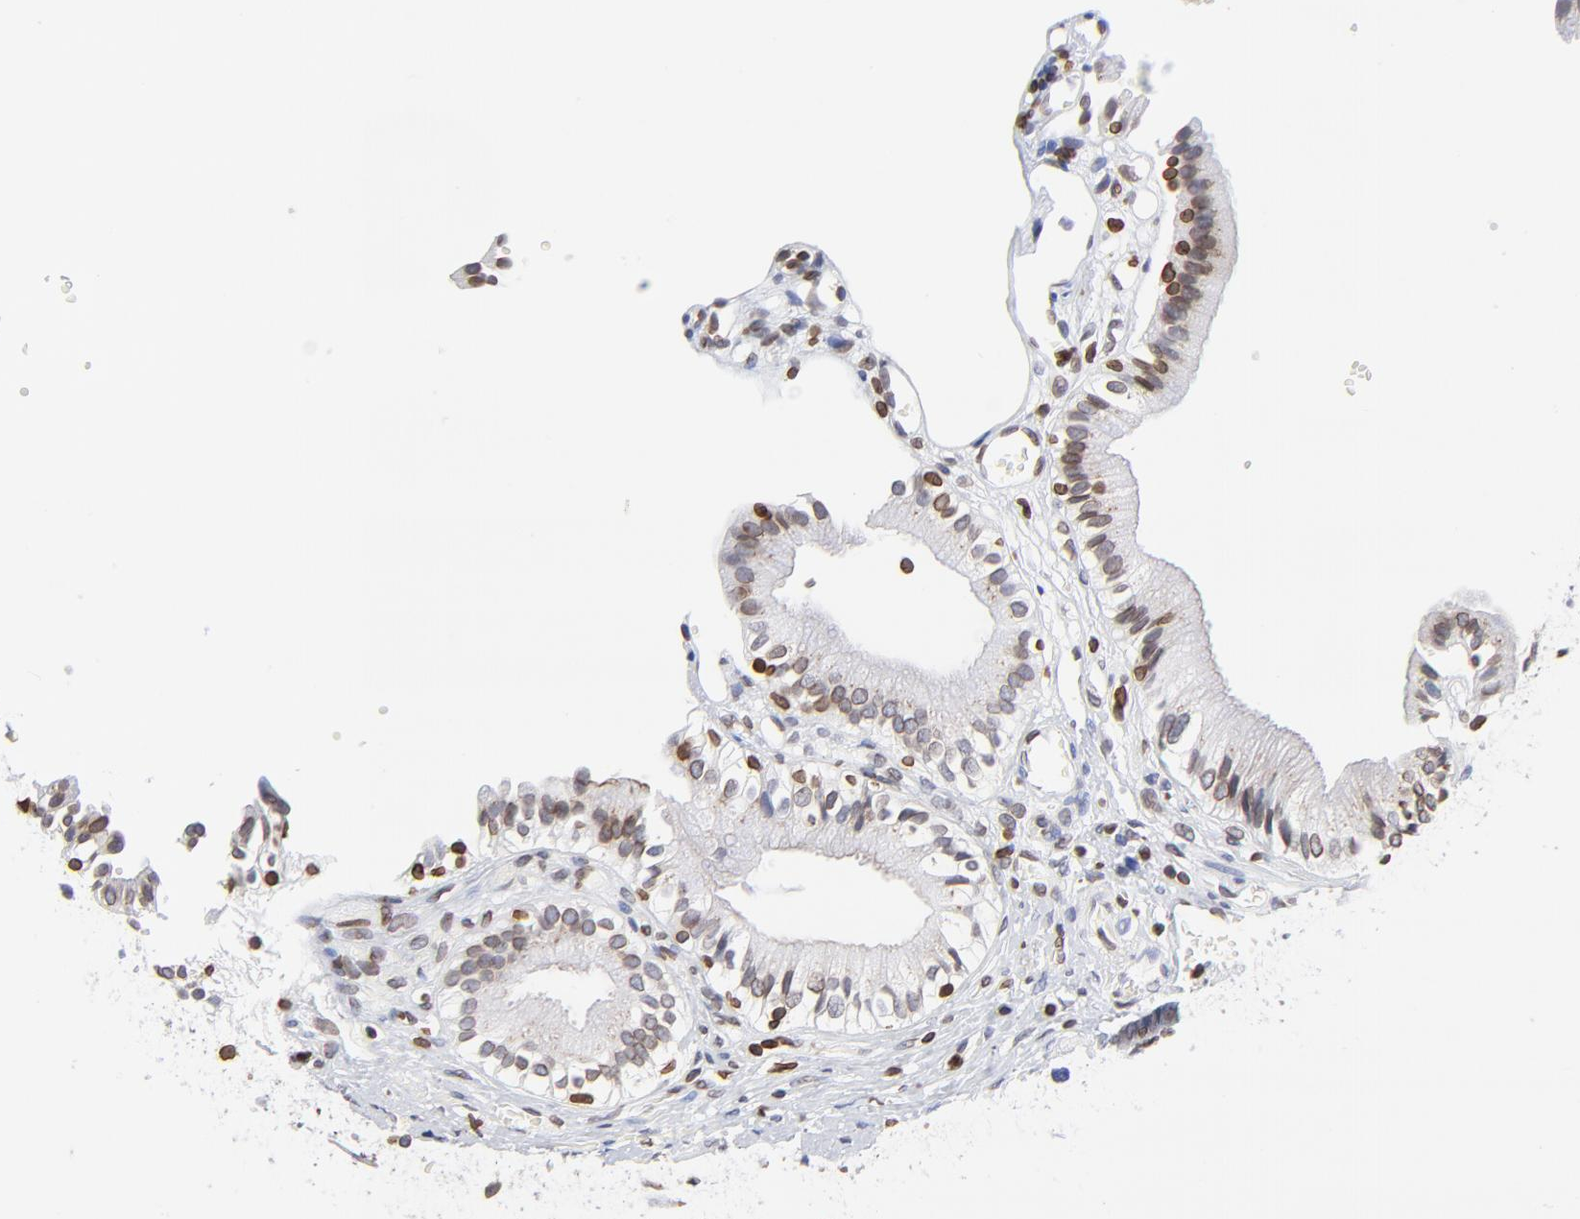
{"staining": {"intensity": "negative", "quantity": "none", "location": "none"}, "tissue": "gallbladder", "cell_type": "Glandular cells", "image_type": "normal", "snomed": [{"axis": "morphology", "description": "Normal tissue, NOS"}, {"axis": "topography", "description": "Gallbladder"}], "caption": "IHC photomicrograph of benign gallbladder stained for a protein (brown), which demonstrates no expression in glandular cells.", "gene": "THAP7", "patient": {"sex": "male", "age": 65}}